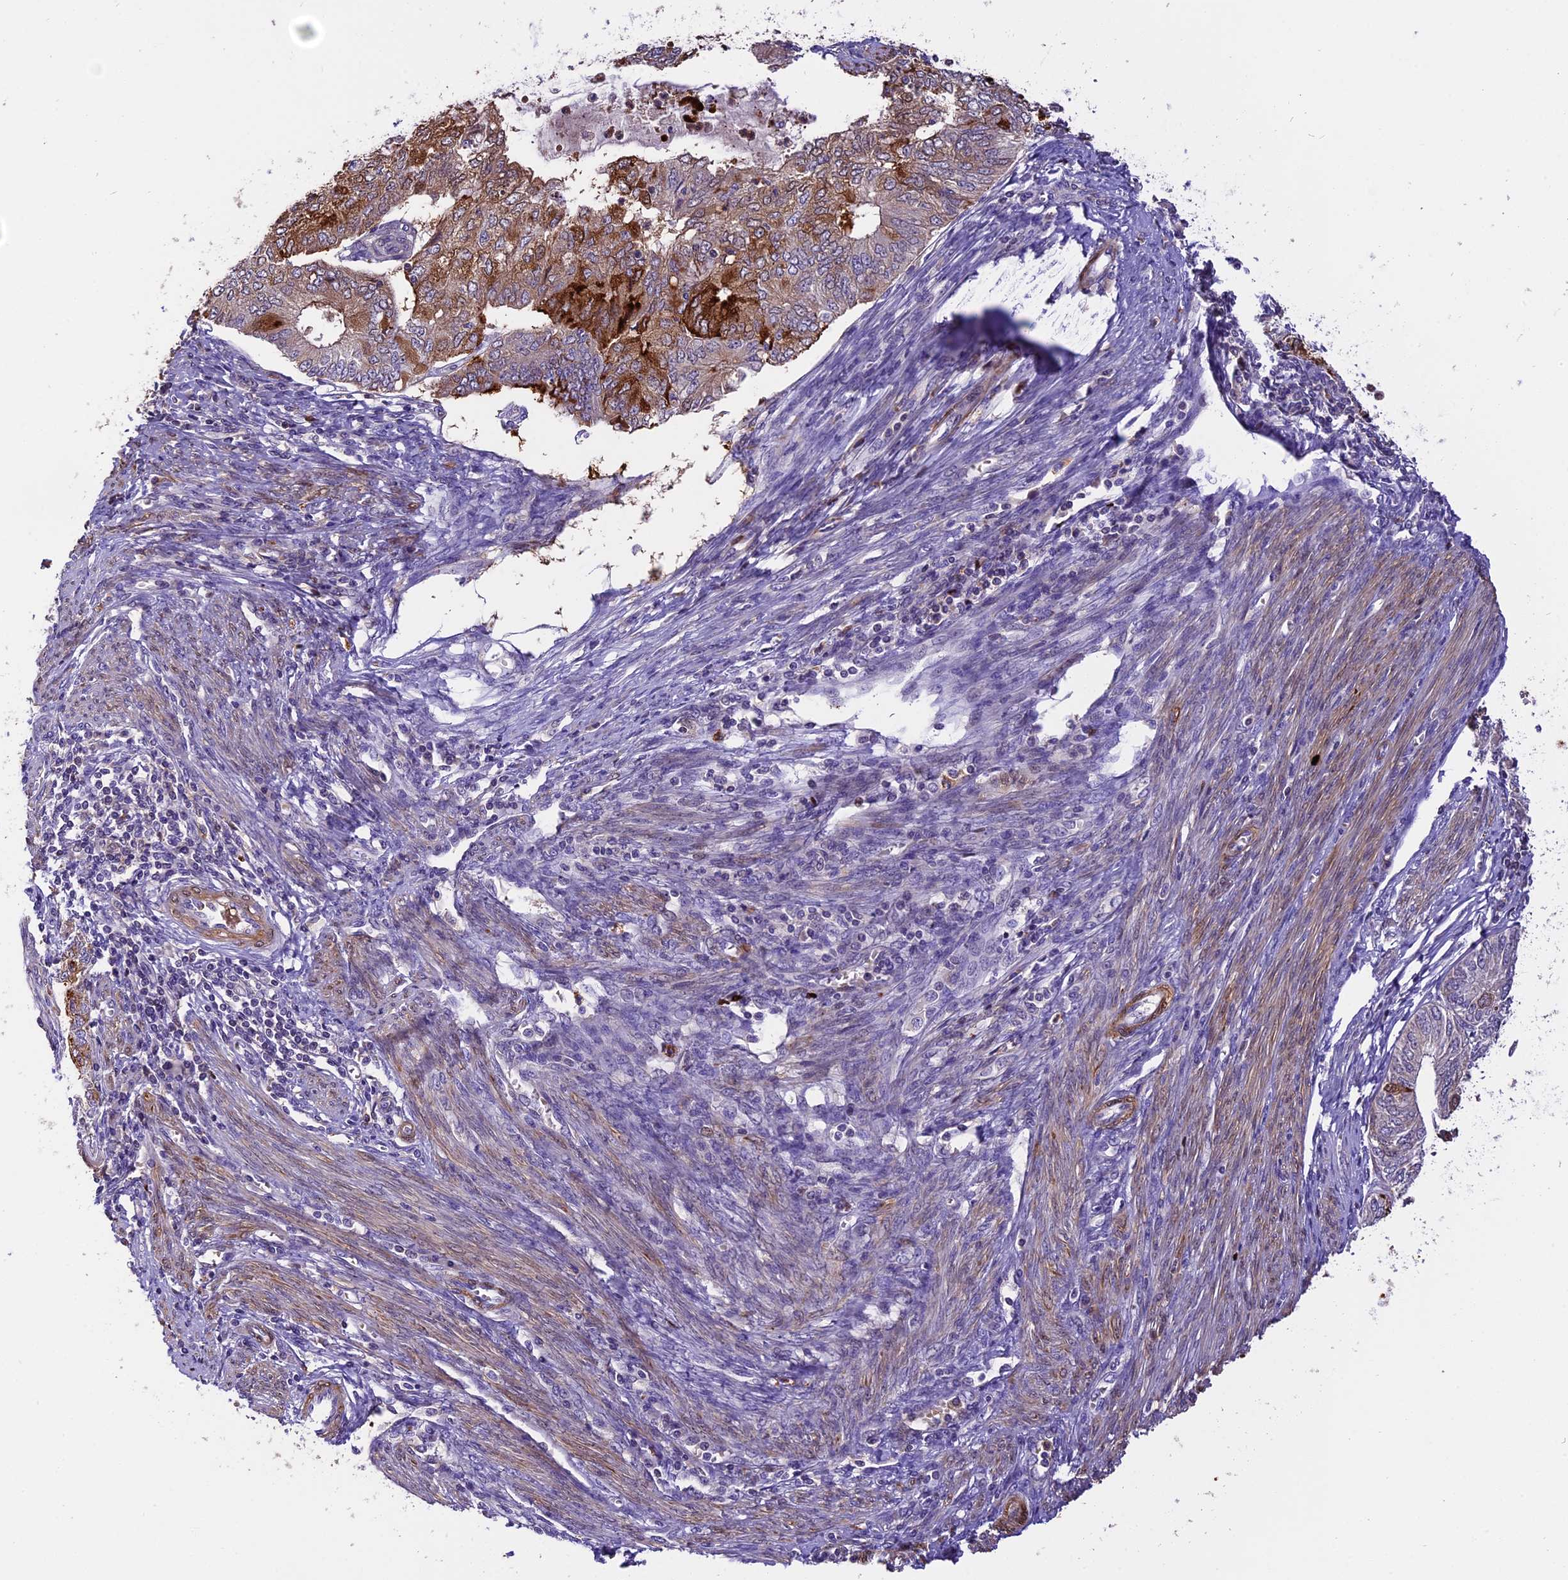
{"staining": {"intensity": "moderate", "quantity": "<25%", "location": "cytoplasmic/membranous,nuclear"}, "tissue": "endometrial cancer", "cell_type": "Tumor cells", "image_type": "cancer", "snomed": [{"axis": "morphology", "description": "Adenocarcinoma, NOS"}, {"axis": "topography", "description": "Endometrium"}], "caption": "Protein expression analysis of endometrial cancer (adenocarcinoma) shows moderate cytoplasmic/membranous and nuclear expression in about <25% of tumor cells.", "gene": "MAP3K7CL", "patient": {"sex": "female", "age": 68}}